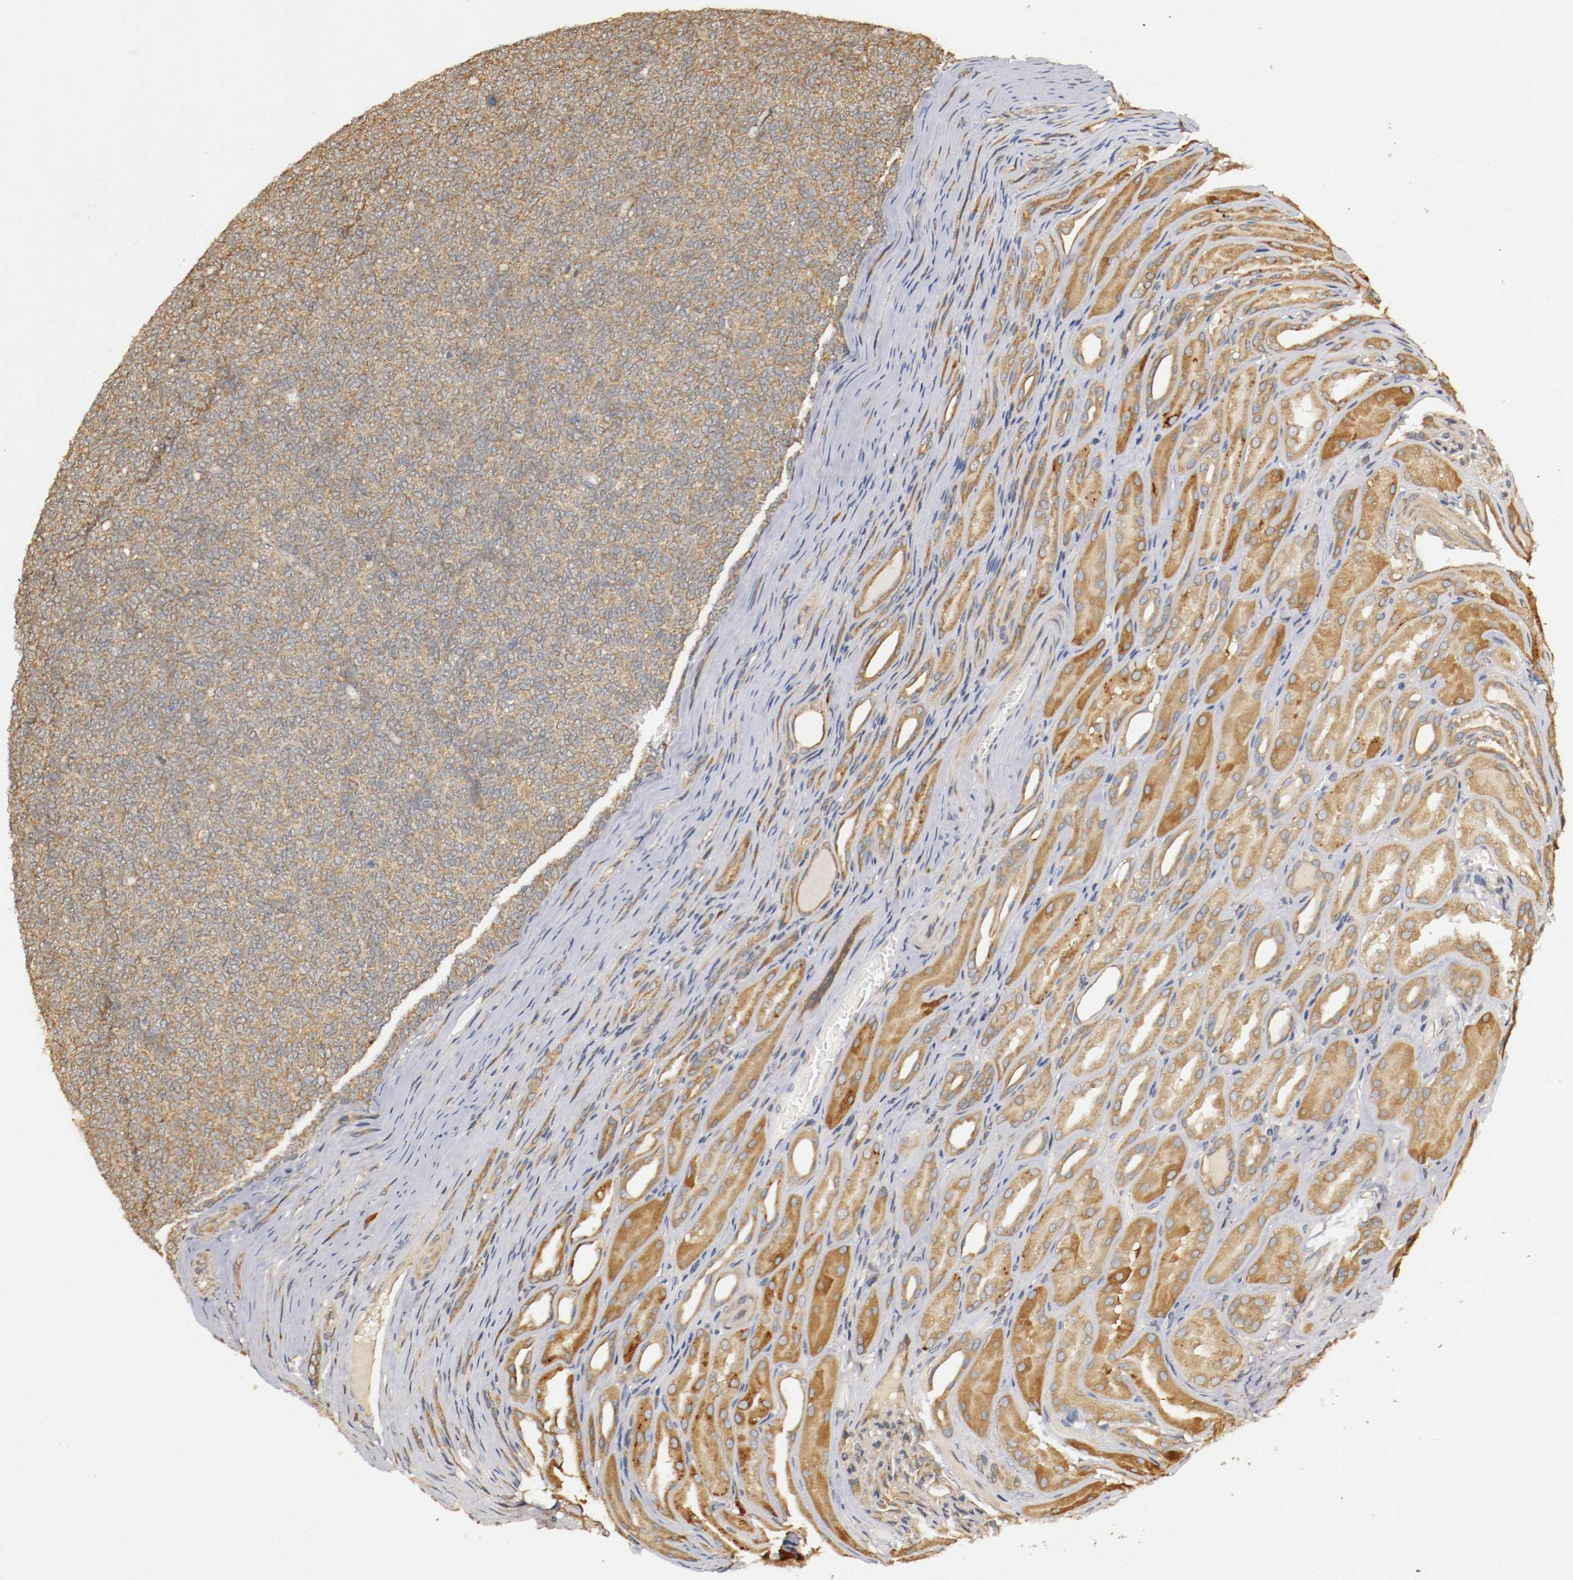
{"staining": {"intensity": "moderate", "quantity": ">75%", "location": "cytoplasmic/membranous"}, "tissue": "renal cancer", "cell_type": "Tumor cells", "image_type": "cancer", "snomed": [{"axis": "morphology", "description": "Neoplasm, malignant, NOS"}, {"axis": "topography", "description": "Kidney"}], "caption": "DAB immunohistochemical staining of human neoplasm (malignant) (renal) demonstrates moderate cytoplasmic/membranous protein expression in about >75% of tumor cells. The protein of interest is stained brown, and the nuclei are stained in blue (DAB IHC with brightfield microscopy, high magnification).", "gene": "VEZT", "patient": {"sex": "male", "age": 28}}